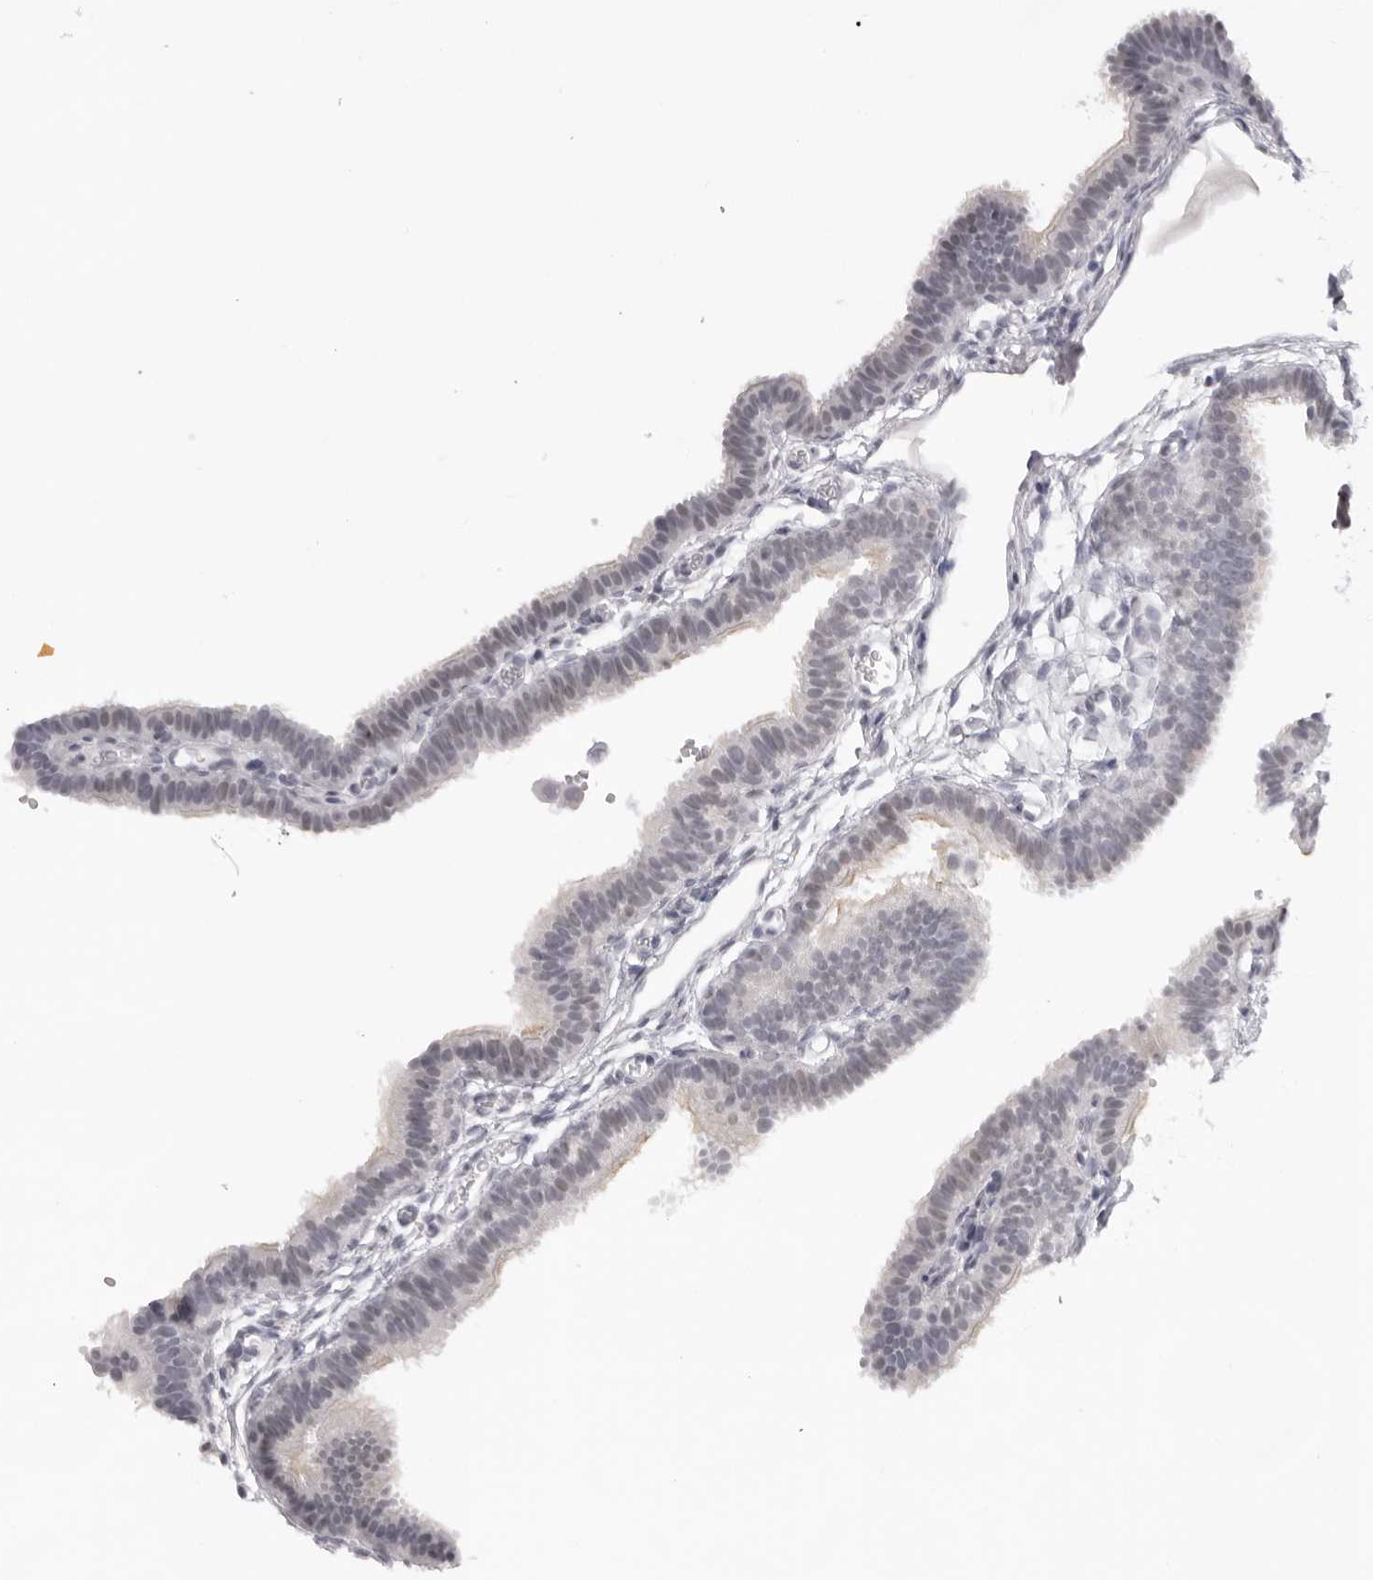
{"staining": {"intensity": "weak", "quantity": "<25%", "location": "nuclear"}, "tissue": "fallopian tube", "cell_type": "Glandular cells", "image_type": "normal", "snomed": [{"axis": "morphology", "description": "Normal tissue, NOS"}, {"axis": "topography", "description": "Fallopian tube"}, {"axis": "topography", "description": "Placenta"}], "caption": "The immunohistochemistry histopathology image has no significant expression in glandular cells of fallopian tube. (Brightfield microscopy of DAB immunohistochemistry at high magnification).", "gene": "KLK12", "patient": {"sex": "female", "age": 34}}